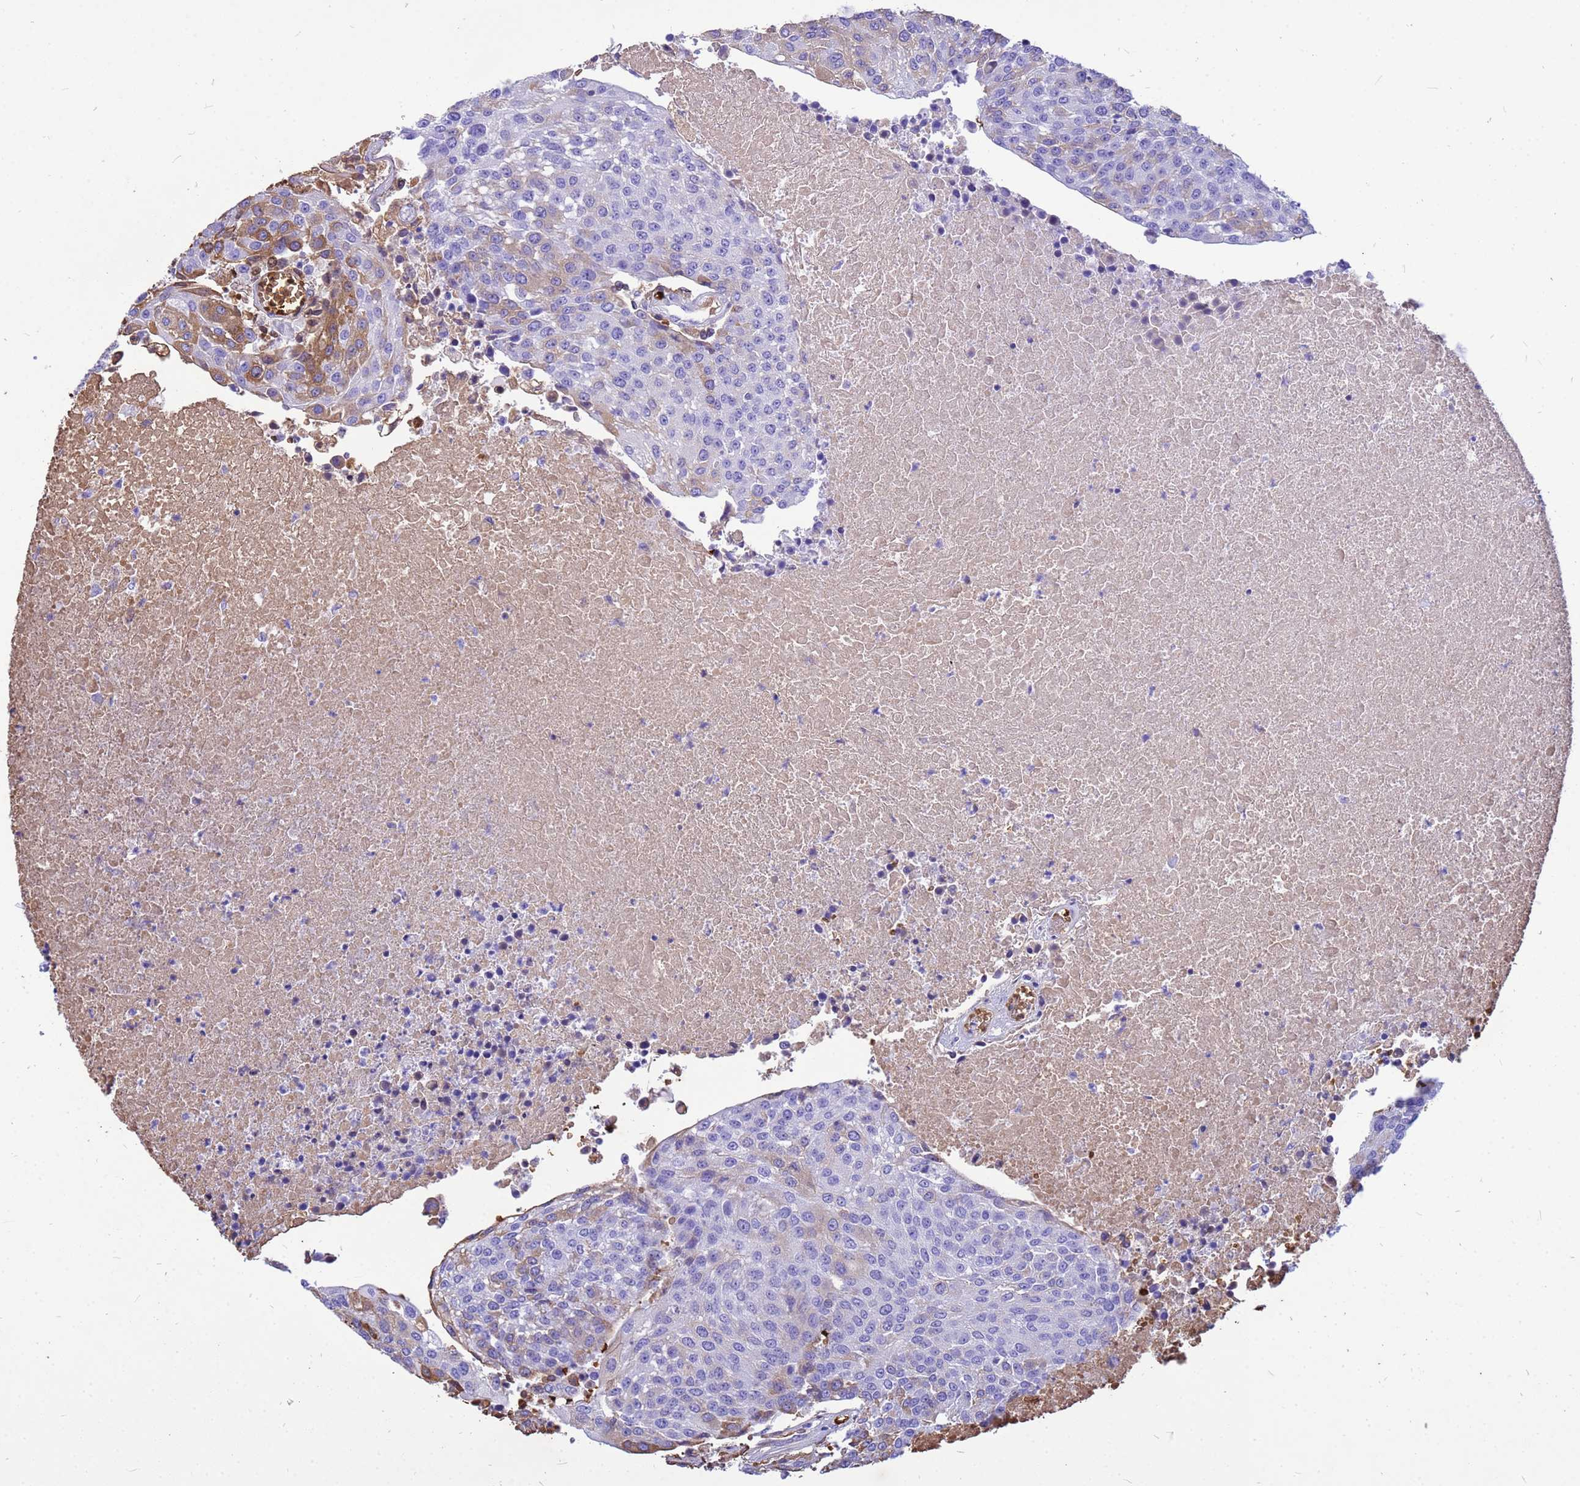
{"staining": {"intensity": "strong", "quantity": "<25%", "location": "cytoplasmic/membranous"}, "tissue": "urothelial cancer", "cell_type": "Tumor cells", "image_type": "cancer", "snomed": [{"axis": "morphology", "description": "Urothelial carcinoma, High grade"}, {"axis": "topography", "description": "Urinary bladder"}], "caption": "Tumor cells reveal medium levels of strong cytoplasmic/membranous staining in approximately <25% of cells in urothelial carcinoma (high-grade).", "gene": "HBA2", "patient": {"sex": "female", "age": 85}}